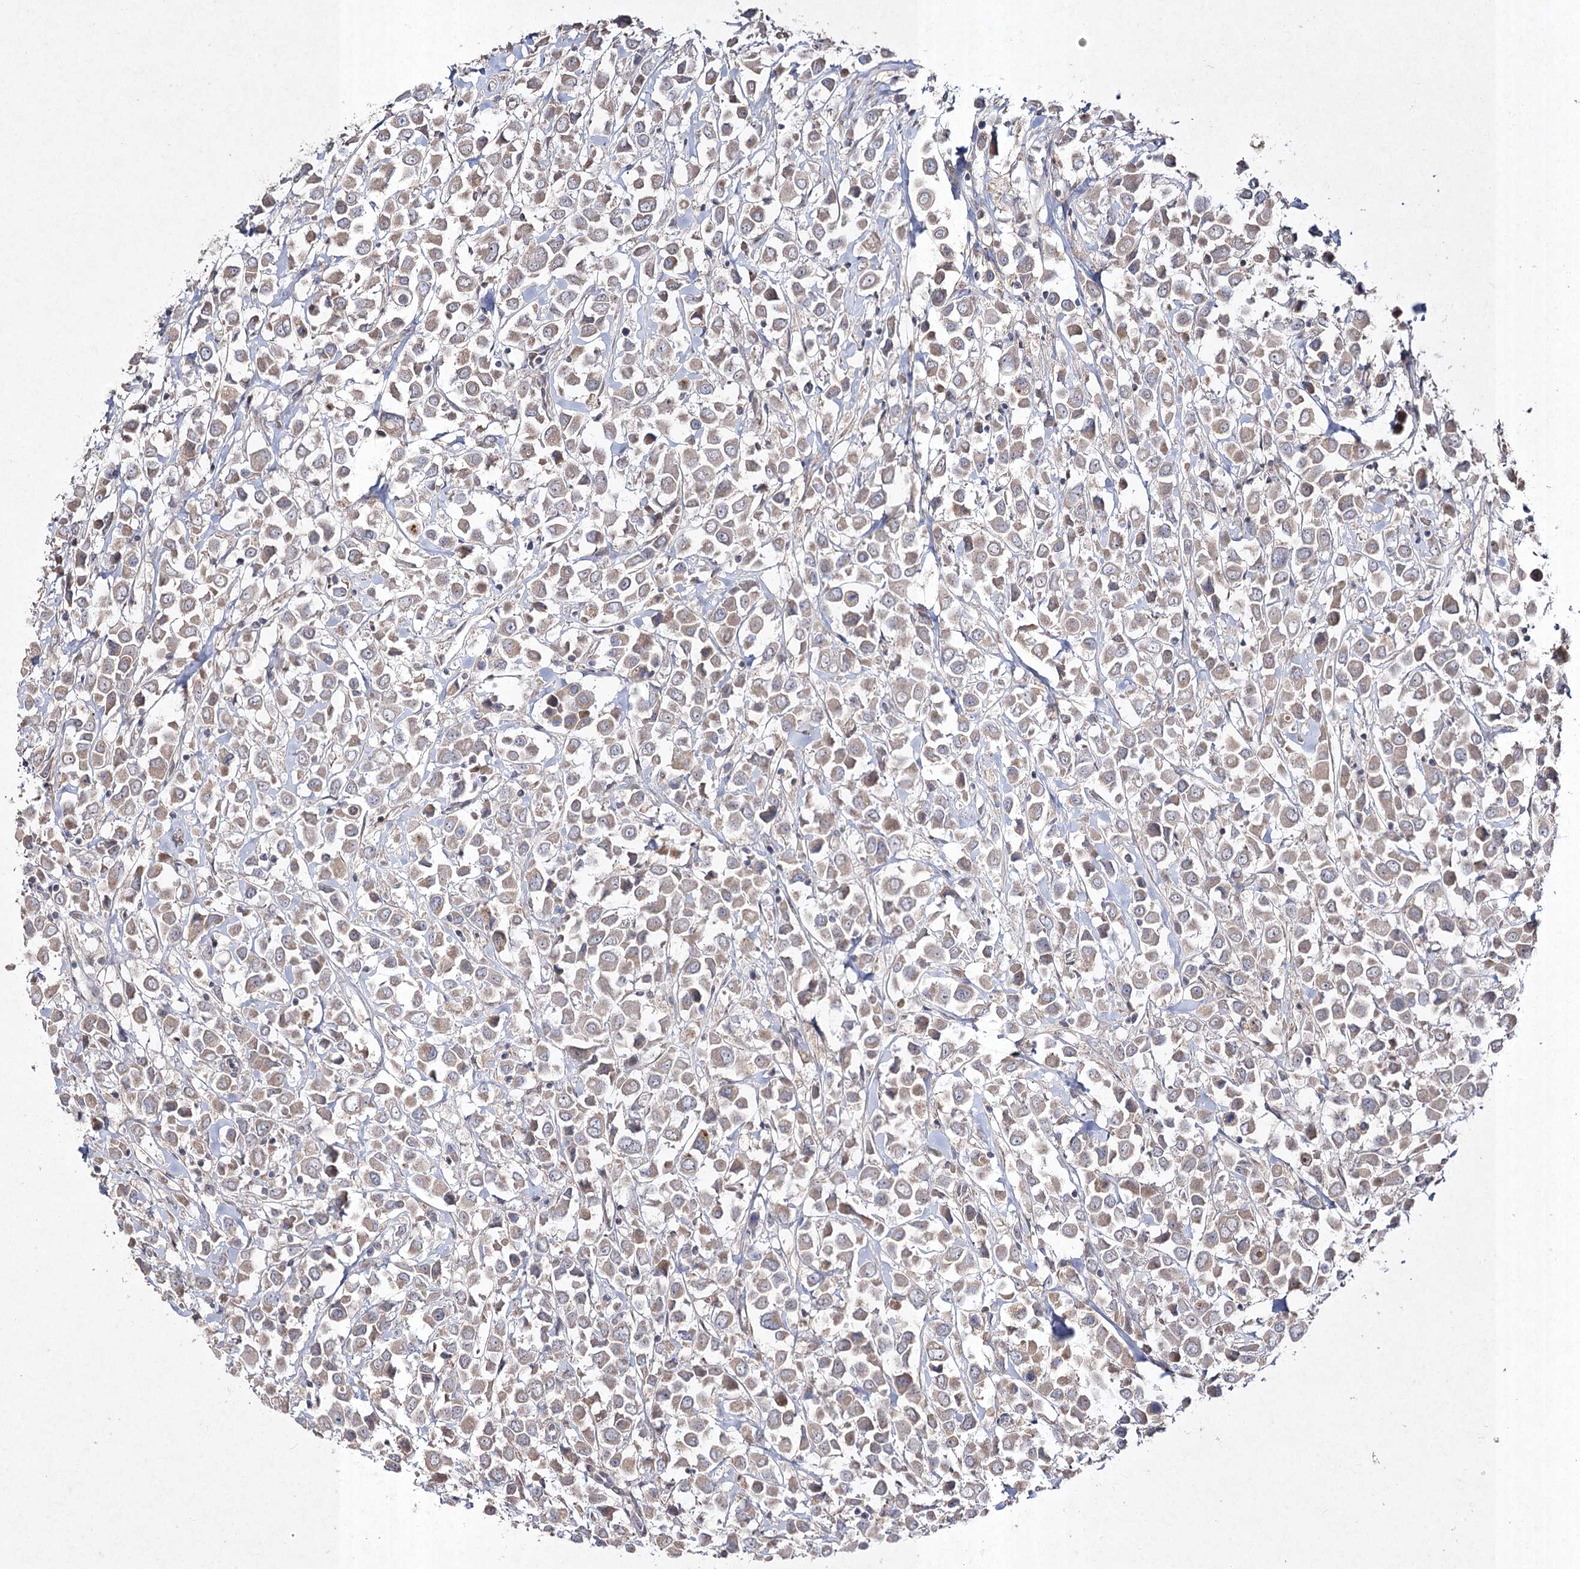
{"staining": {"intensity": "weak", "quantity": ">75%", "location": "cytoplasmic/membranous"}, "tissue": "breast cancer", "cell_type": "Tumor cells", "image_type": "cancer", "snomed": [{"axis": "morphology", "description": "Duct carcinoma"}, {"axis": "topography", "description": "Breast"}], "caption": "Breast cancer stained for a protein demonstrates weak cytoplasmic/membranous positivity in tumor cells.", "gene": "FANCL", "patient": {"sex": "female", "age": 61}}